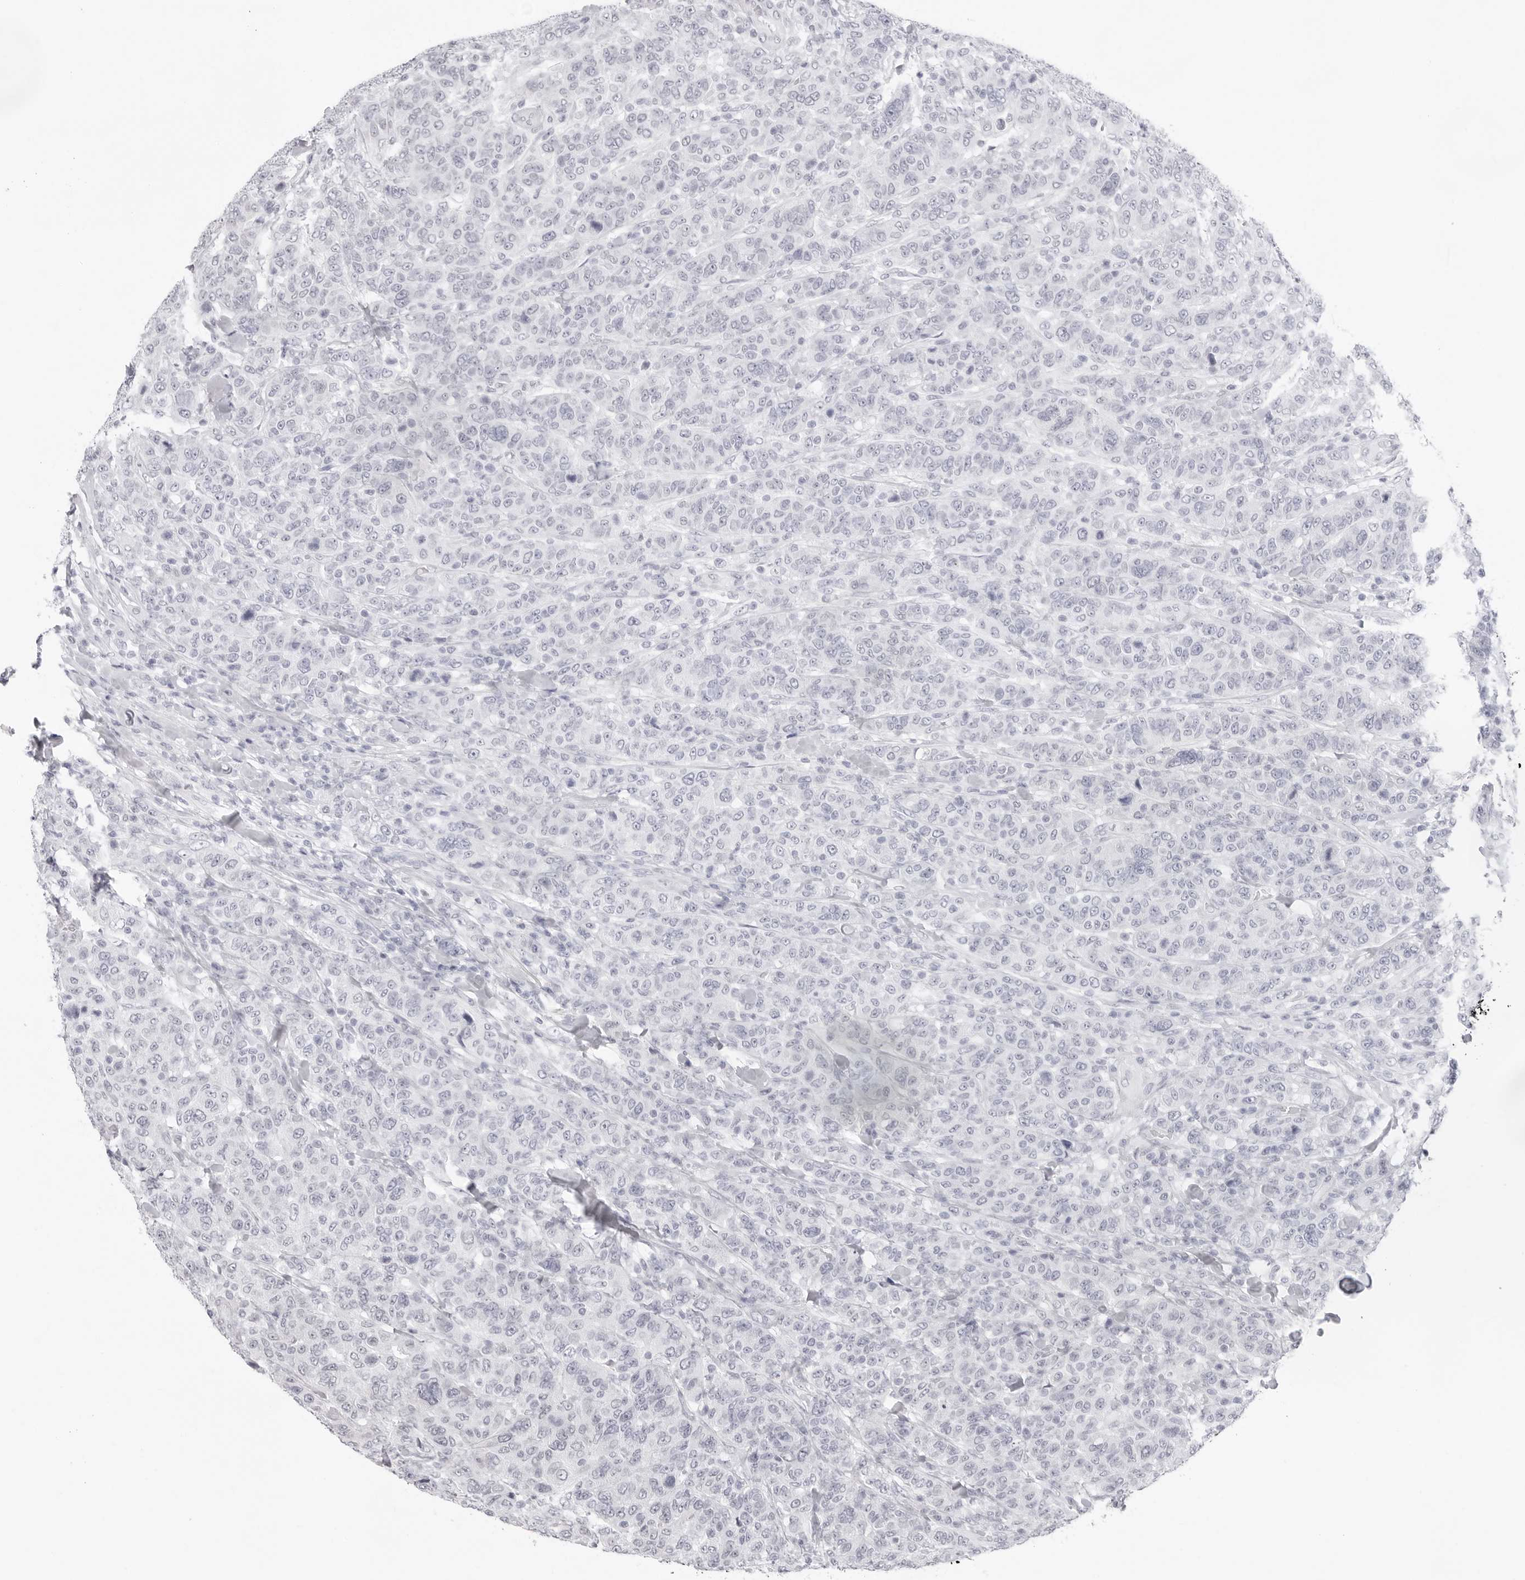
{"staining": {"intensity": "negative", "quantity": "none", "location": "none"}, "tissue": "breast cancer", "cell_type": "Tumor cells", "image_type": "cancer", "snomed": [{"axis": "morphology", "description": "Duct carcinoma"}, {"axis": "topography", "description": "Breast"}], "caption": "This is a micrograph of immunohistochemistry (IHC) staining of breast cancer, which shows no positivity in tumor cells.", "gene": "FDPS", "patient": {"sex": "female", "age": 37}}